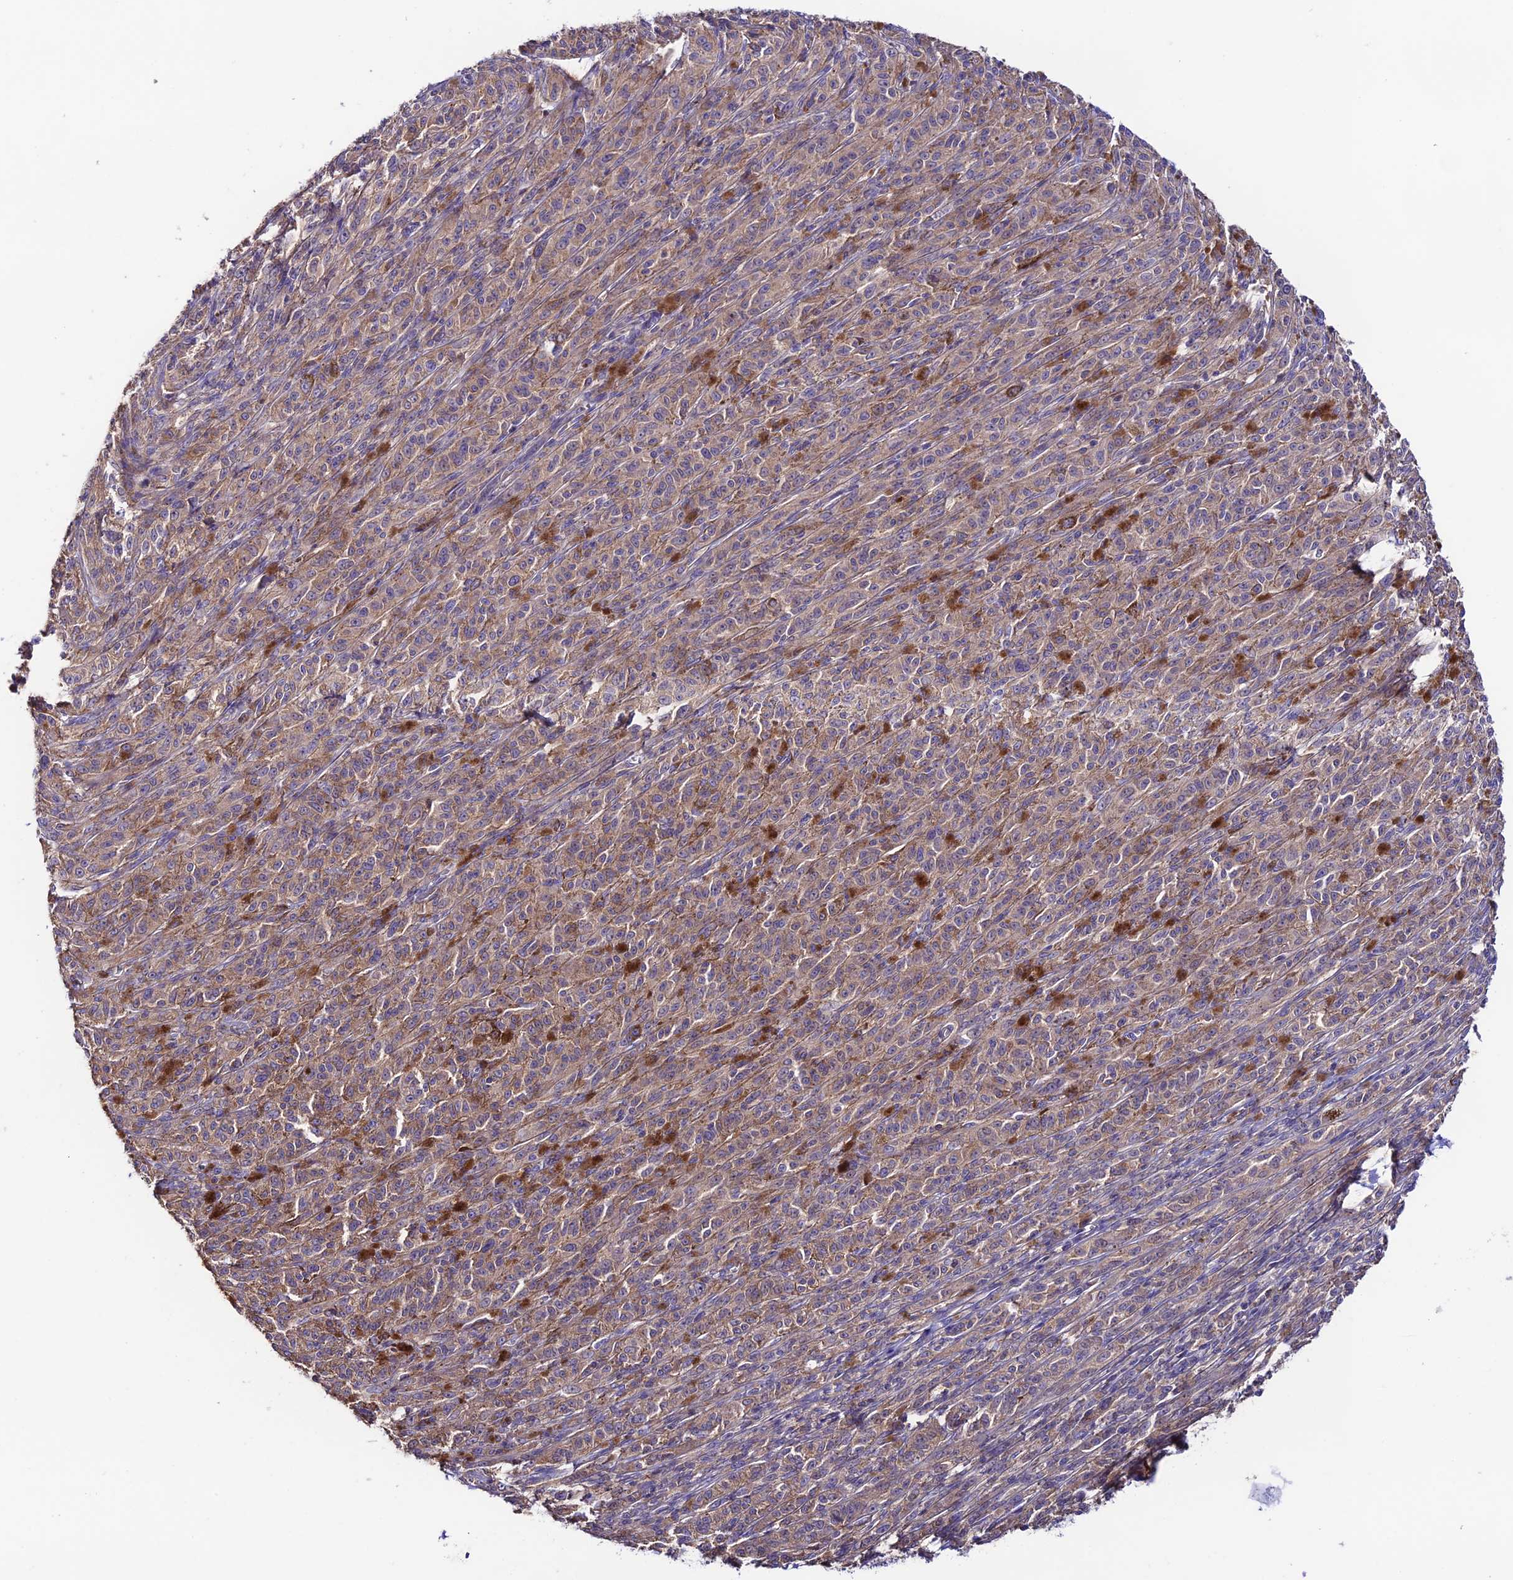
{"staining": {"intensity": "weak", "quantity": ">75%", "location": "cytoplasmic/membranous"}, "tissue": "melanoma", "cell_type": "Tumor cells", "image_type": "cancer", "snomed": [{"axis": "morphology", "description": "Malignant melanoma, NOS"}, {"axis": "topography", "description": "Skin"}], "caption": "Immunohistochemistry (IHC) (DAB (3,3'-diaminobenzidine)) staining of human melanoma shows weak cytoplasmic/membranous protein positivity in about >75% of tumor cells.", "gene": "BRME1", "patient": {"sex": "female", "age": 52}}